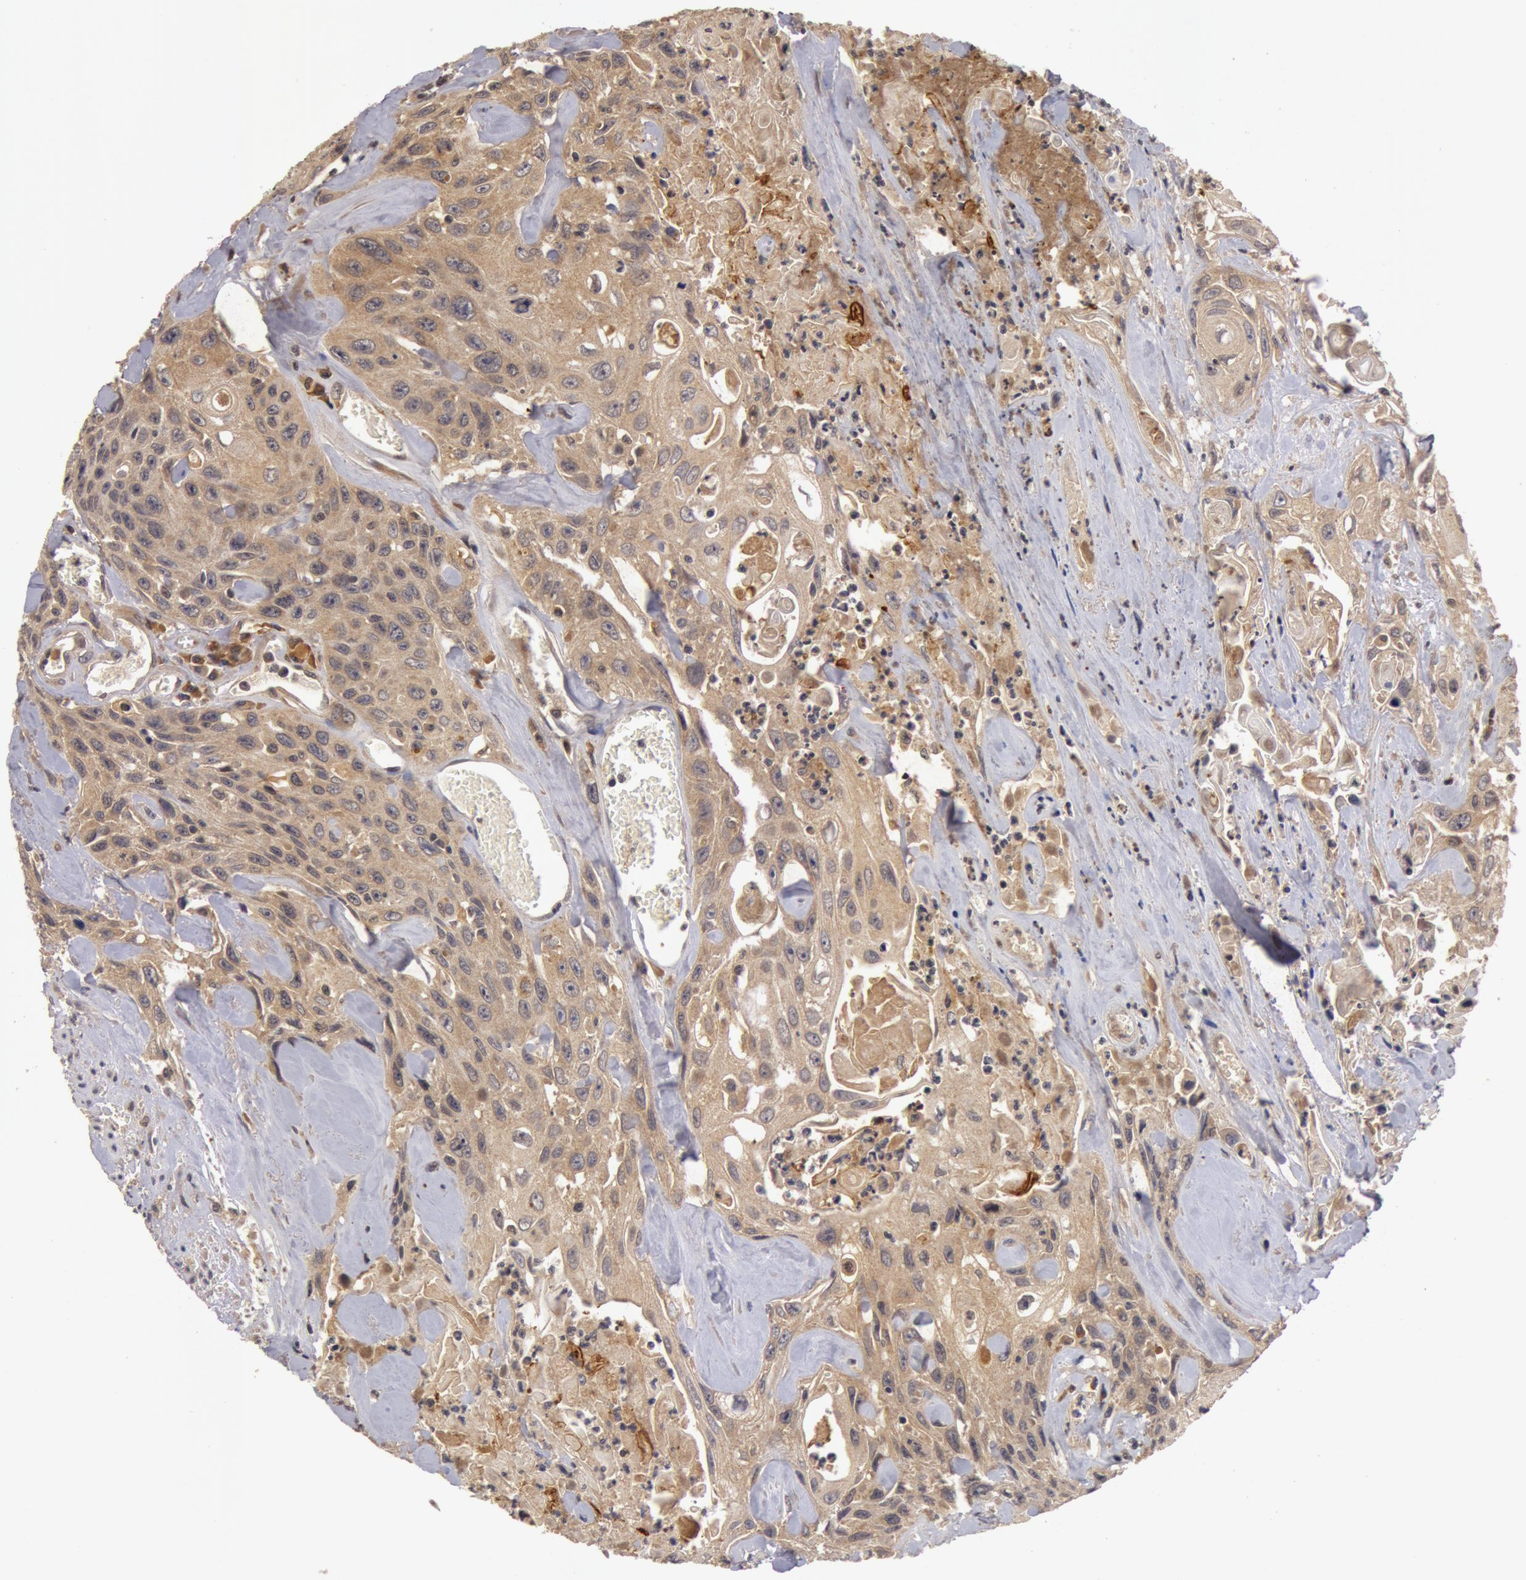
{"staining": {"intensity": "moderate", "quantity": ">75%", "location": "cytoplasmic/membranous"}, "tissue": "urothelial cancer", "cell_type": "Tumor cells", "image_type": "cancer", "snomed": [{"axis": "morphology", "description": "Urothelial carcinoma, High grade"}, {"axis": "topography", "description": "Urinary bladder"}], "caption": "Immunohistochemistry of human high-grade urothelial carcinoma displays medium levels of moderate cytoplasmic/membranous positivity in about >75% of tumor cells.", "gene": "BCHE", "patient": {"sex": "female", "age": 84}}